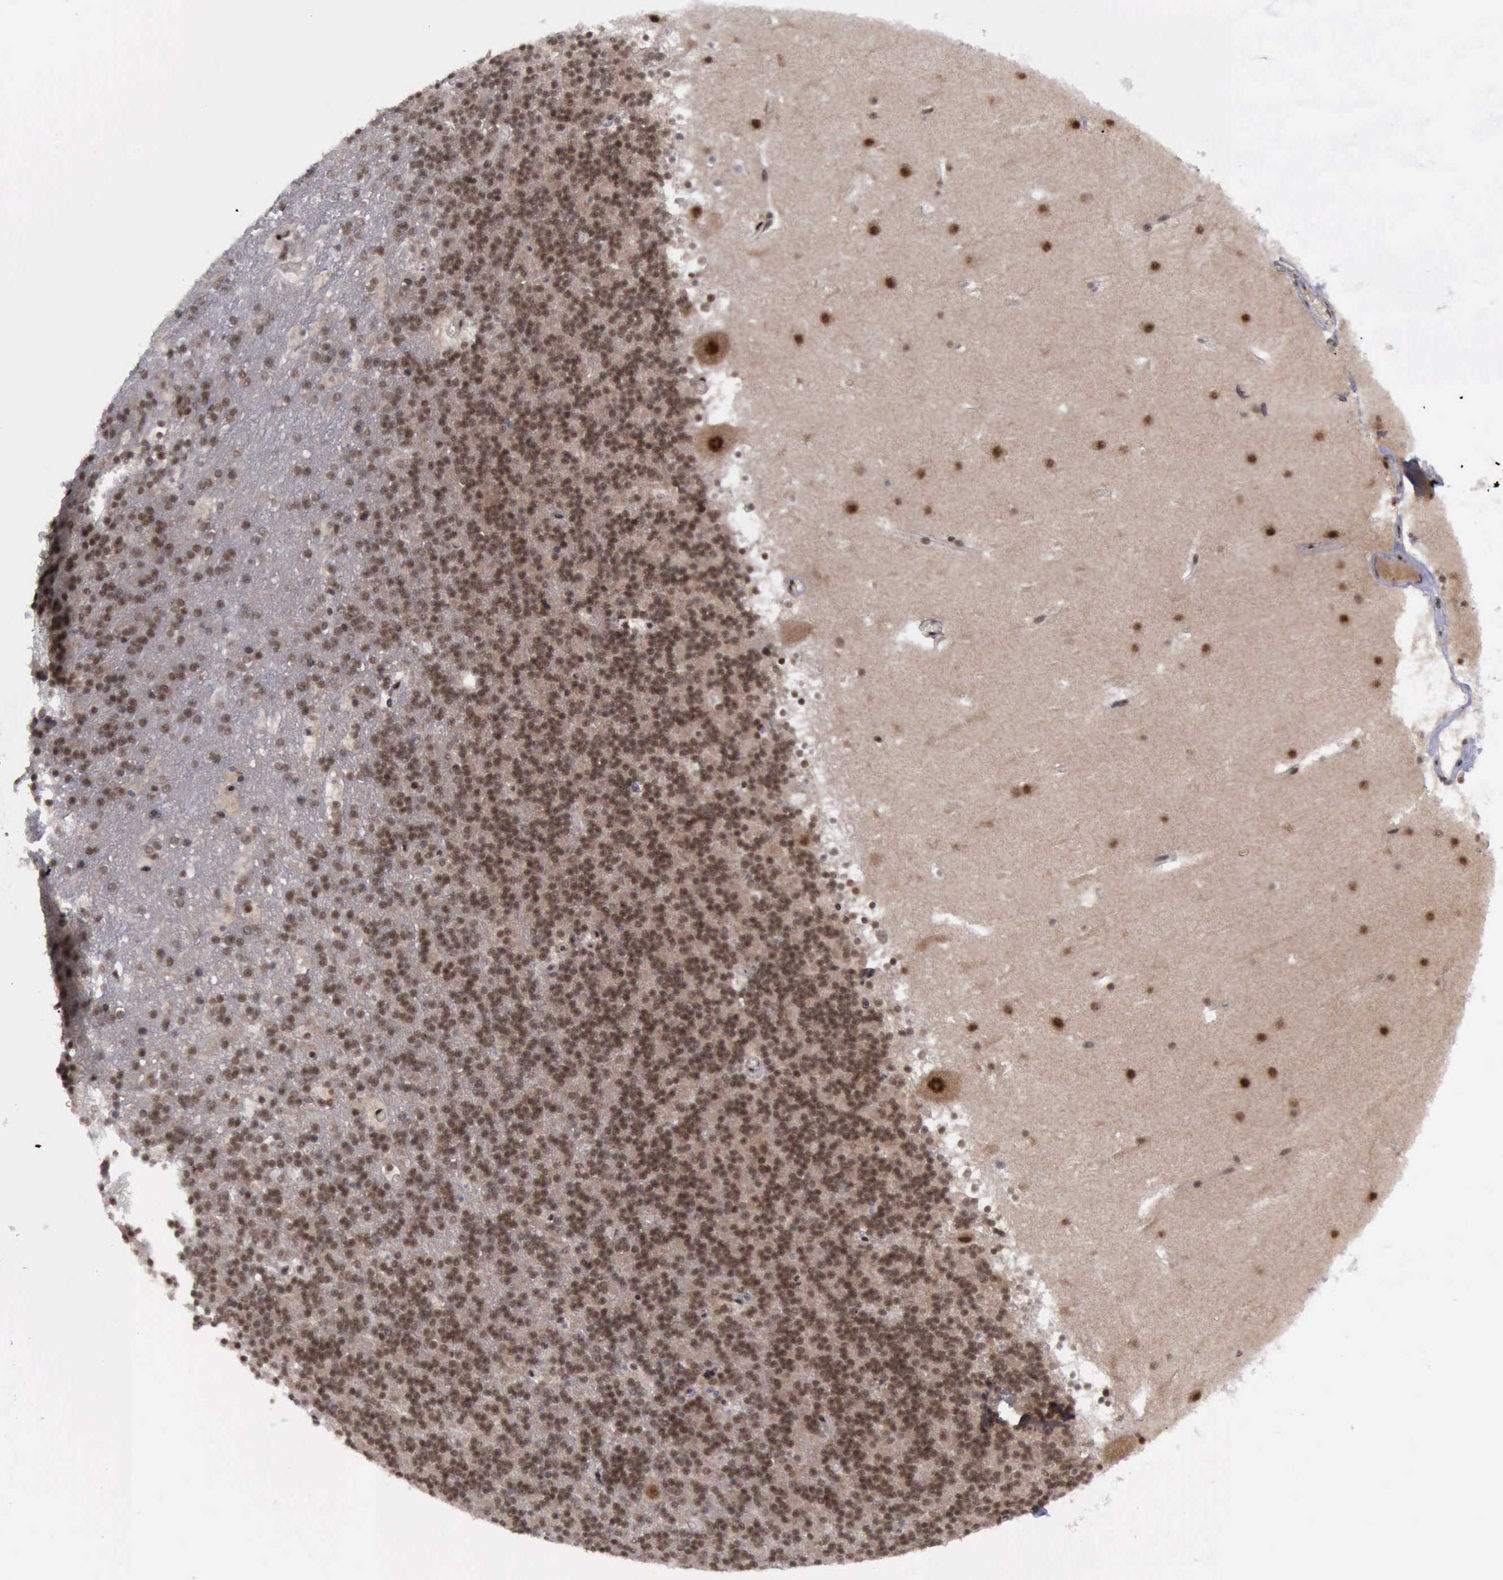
{"staining": {"intensity": "moderate", "quantity": ">75%", "location": "cytoplasmic/membranous,nuclear"}, "tissue": "cerebellum", "cell_type": "Cells in granular layer", "image_type": "normal", "snomed": [{"axis": "morphology", "description": "Normal tissue, NOS"}, {"axis": "topography", "description": "Cerebellum"}], "caption": "Immunohistochemical staining of normal human cerebellum shows moderate cytoplasmic/membranous,nuclear protein staining in about >75% of cells in granular layer.", "gene": "ATM", "patient": {"sex": "male", "age": 45}}